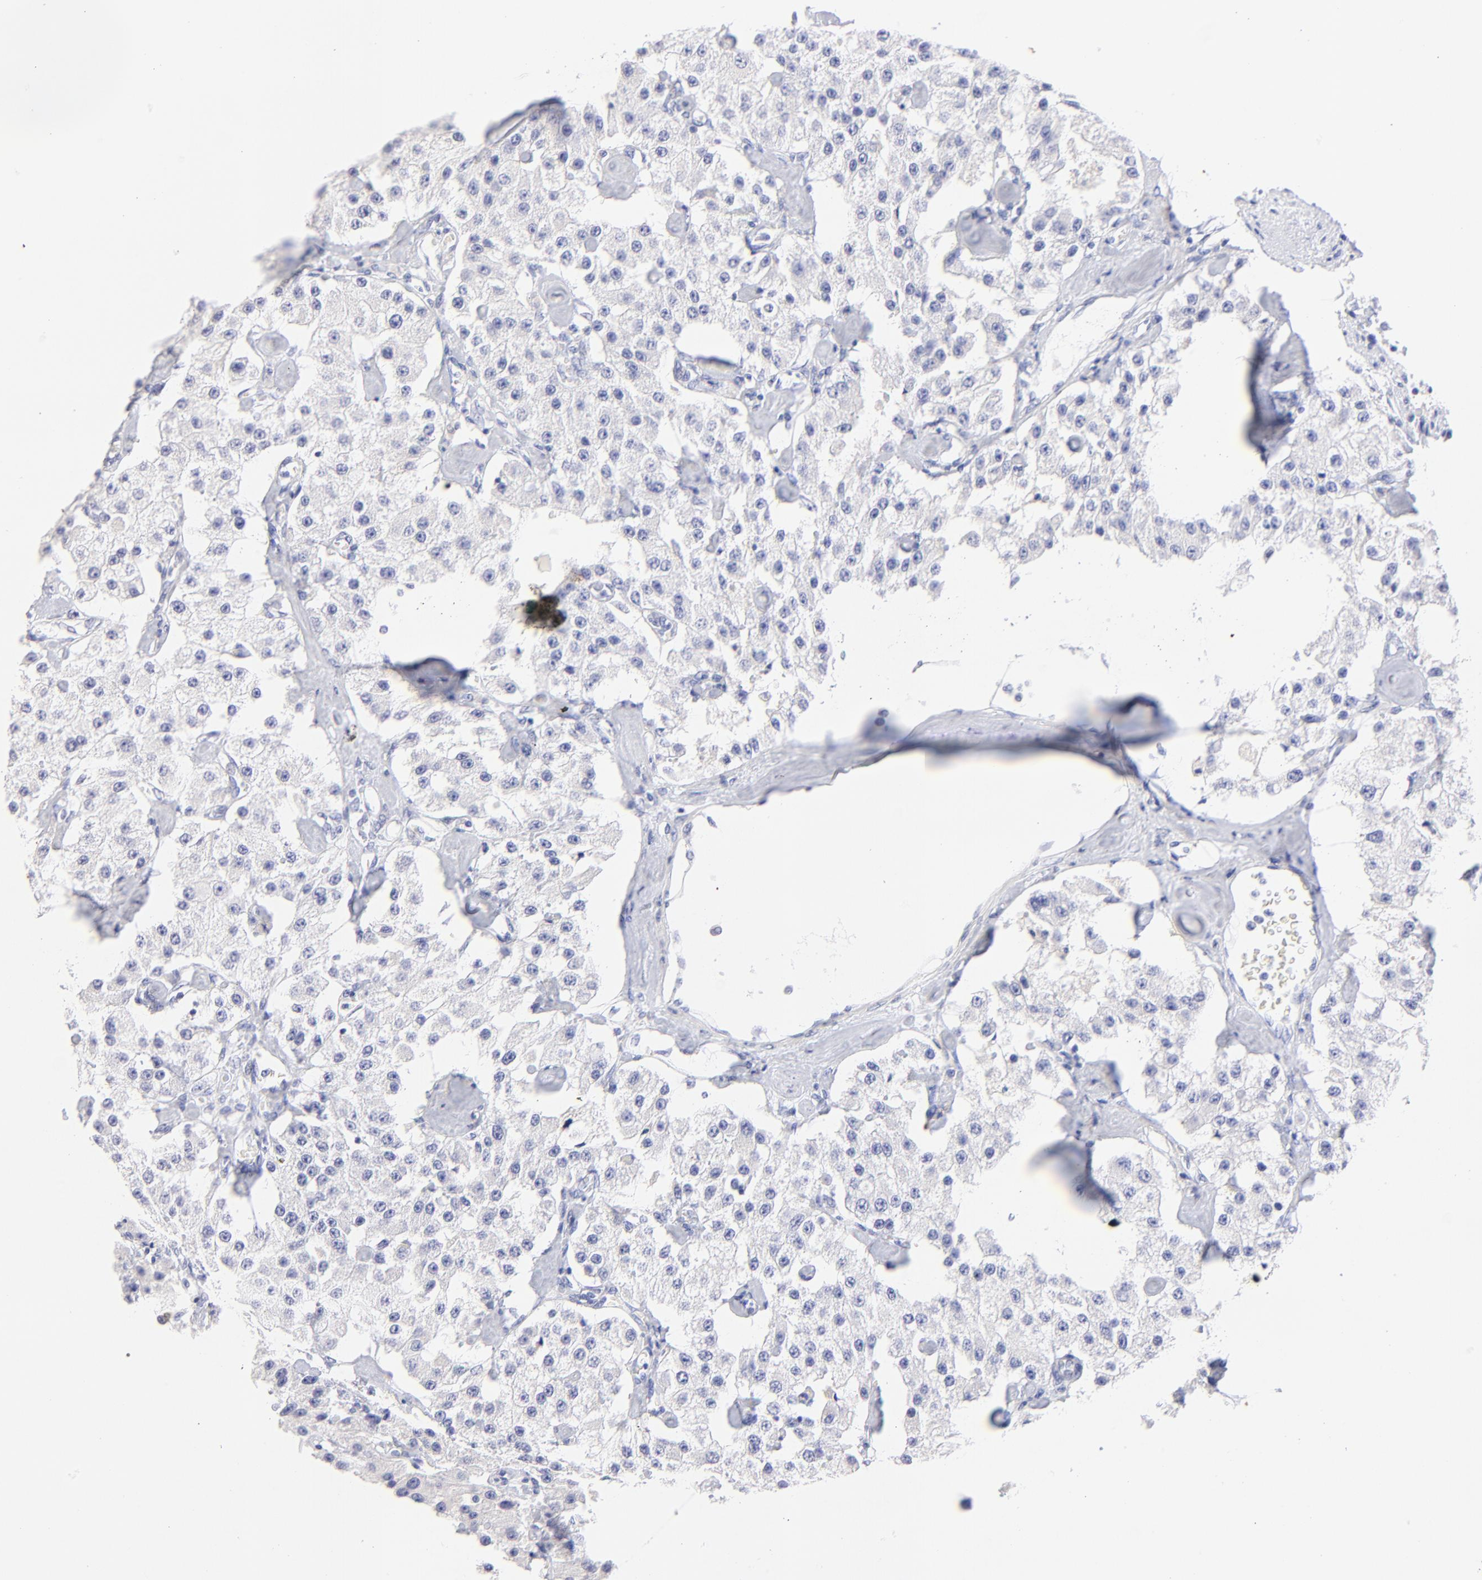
{"staining": {"intensity": "negative", "quantity": "none", "location": "none"}, "tissue": "carcinoid", "cell_type": "Tumor cells", "image_type": "cancer", "snomed": [{"axis": "morphology", "description": "Carcinoid, malignant, NOS"}, {"axis": "topography", "description": "Pancreas"}], "caption": "This is an immunohistochemistry (IHC) micrograph of human malignant carcinoid. There is no staining in tumor cells.", "gene": "HORMAD2", "patient": {"sex": "male", "age": 41}}